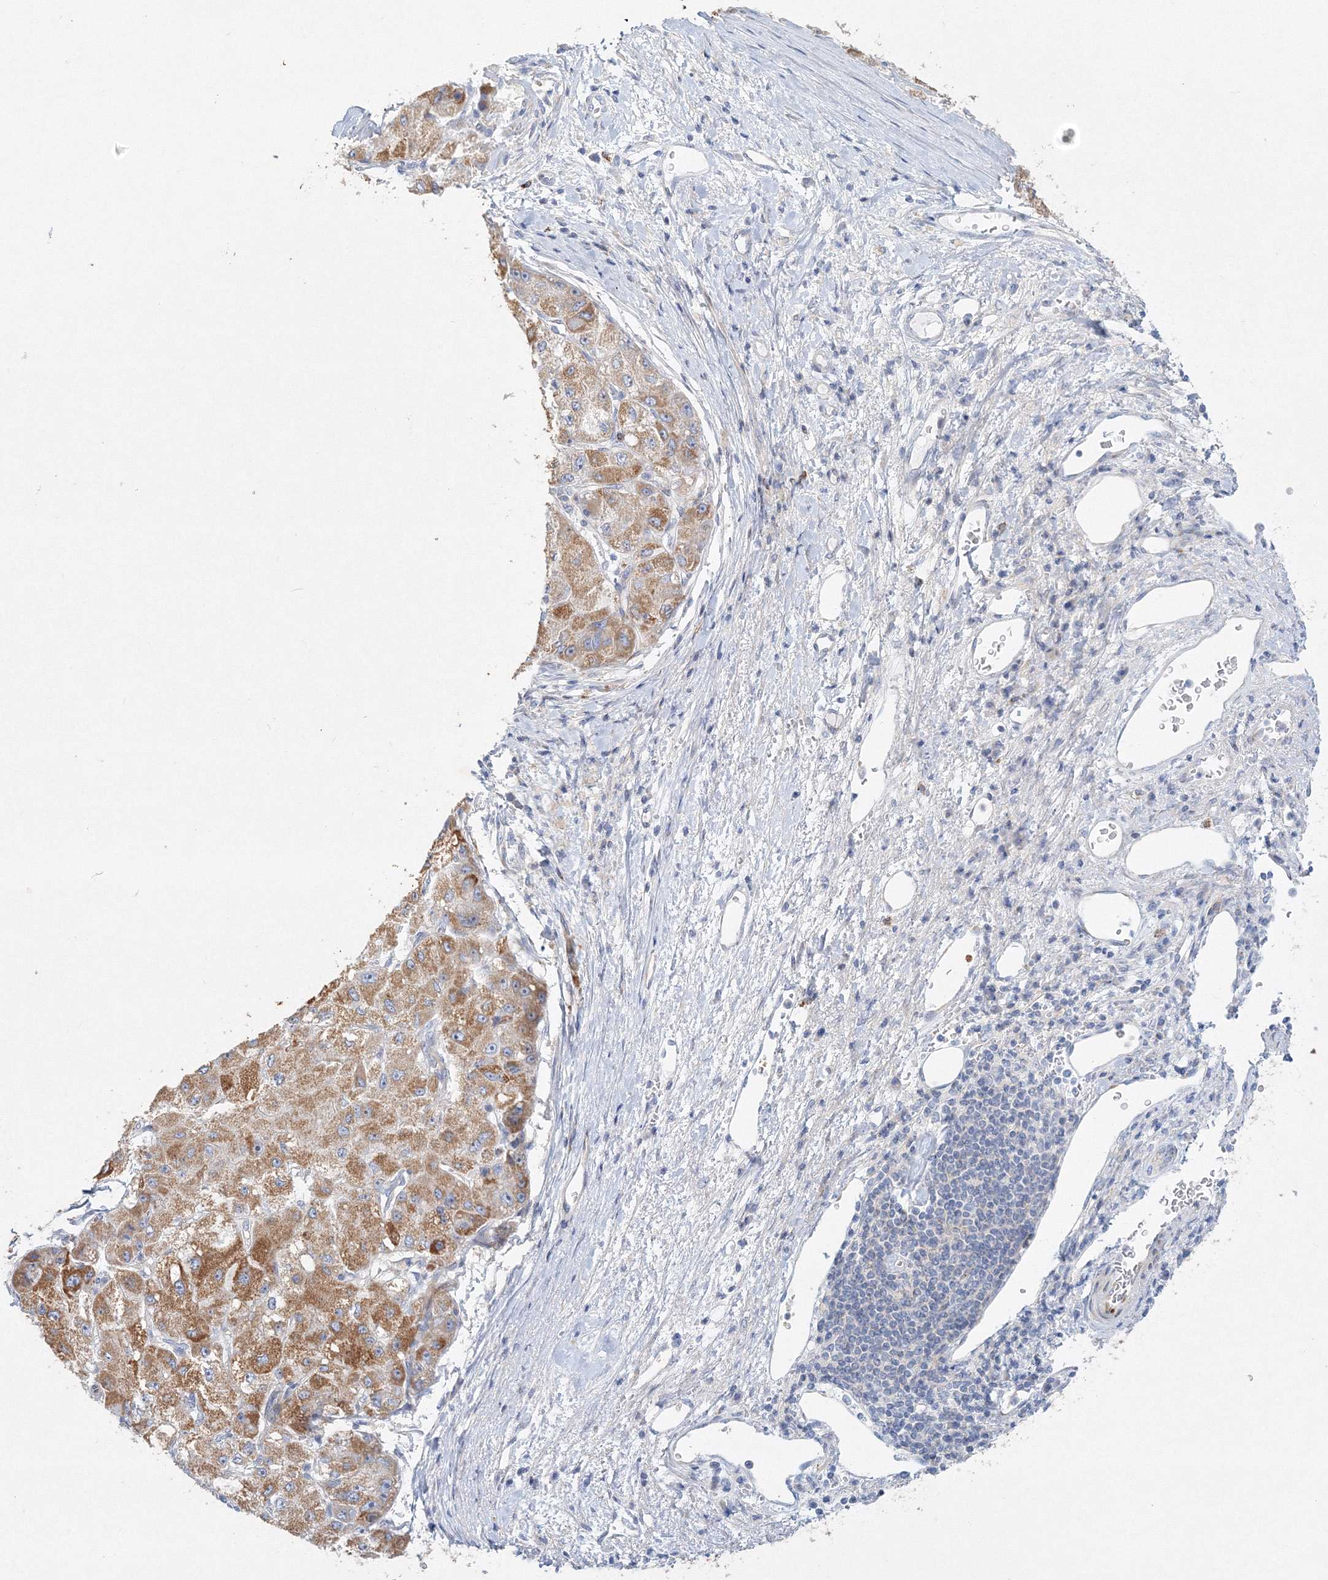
{"staining": {"intensity": "moderate", "quantity": ">75%", "location": "cytoplasmic/membranous"}, "tissue": "liver cancer", "cell_type": "Tumor cells", "image_type": "cancer", "snomed": [{"axis": "morphology", "description": "Carcinoma, Hepatocellular, NOS"}, {"axis": "topography", "description": "Liver"}], "caption": "Immunohistochemical staining of liver cancer (hepatocellular carcinoma) exhibits medium levels of moderate cytoplasmic/membranous protein positivity in approximately >75% of tumor cells.", "gene": "DNAH1", "patient": {"sex": "male", "age": 80}}